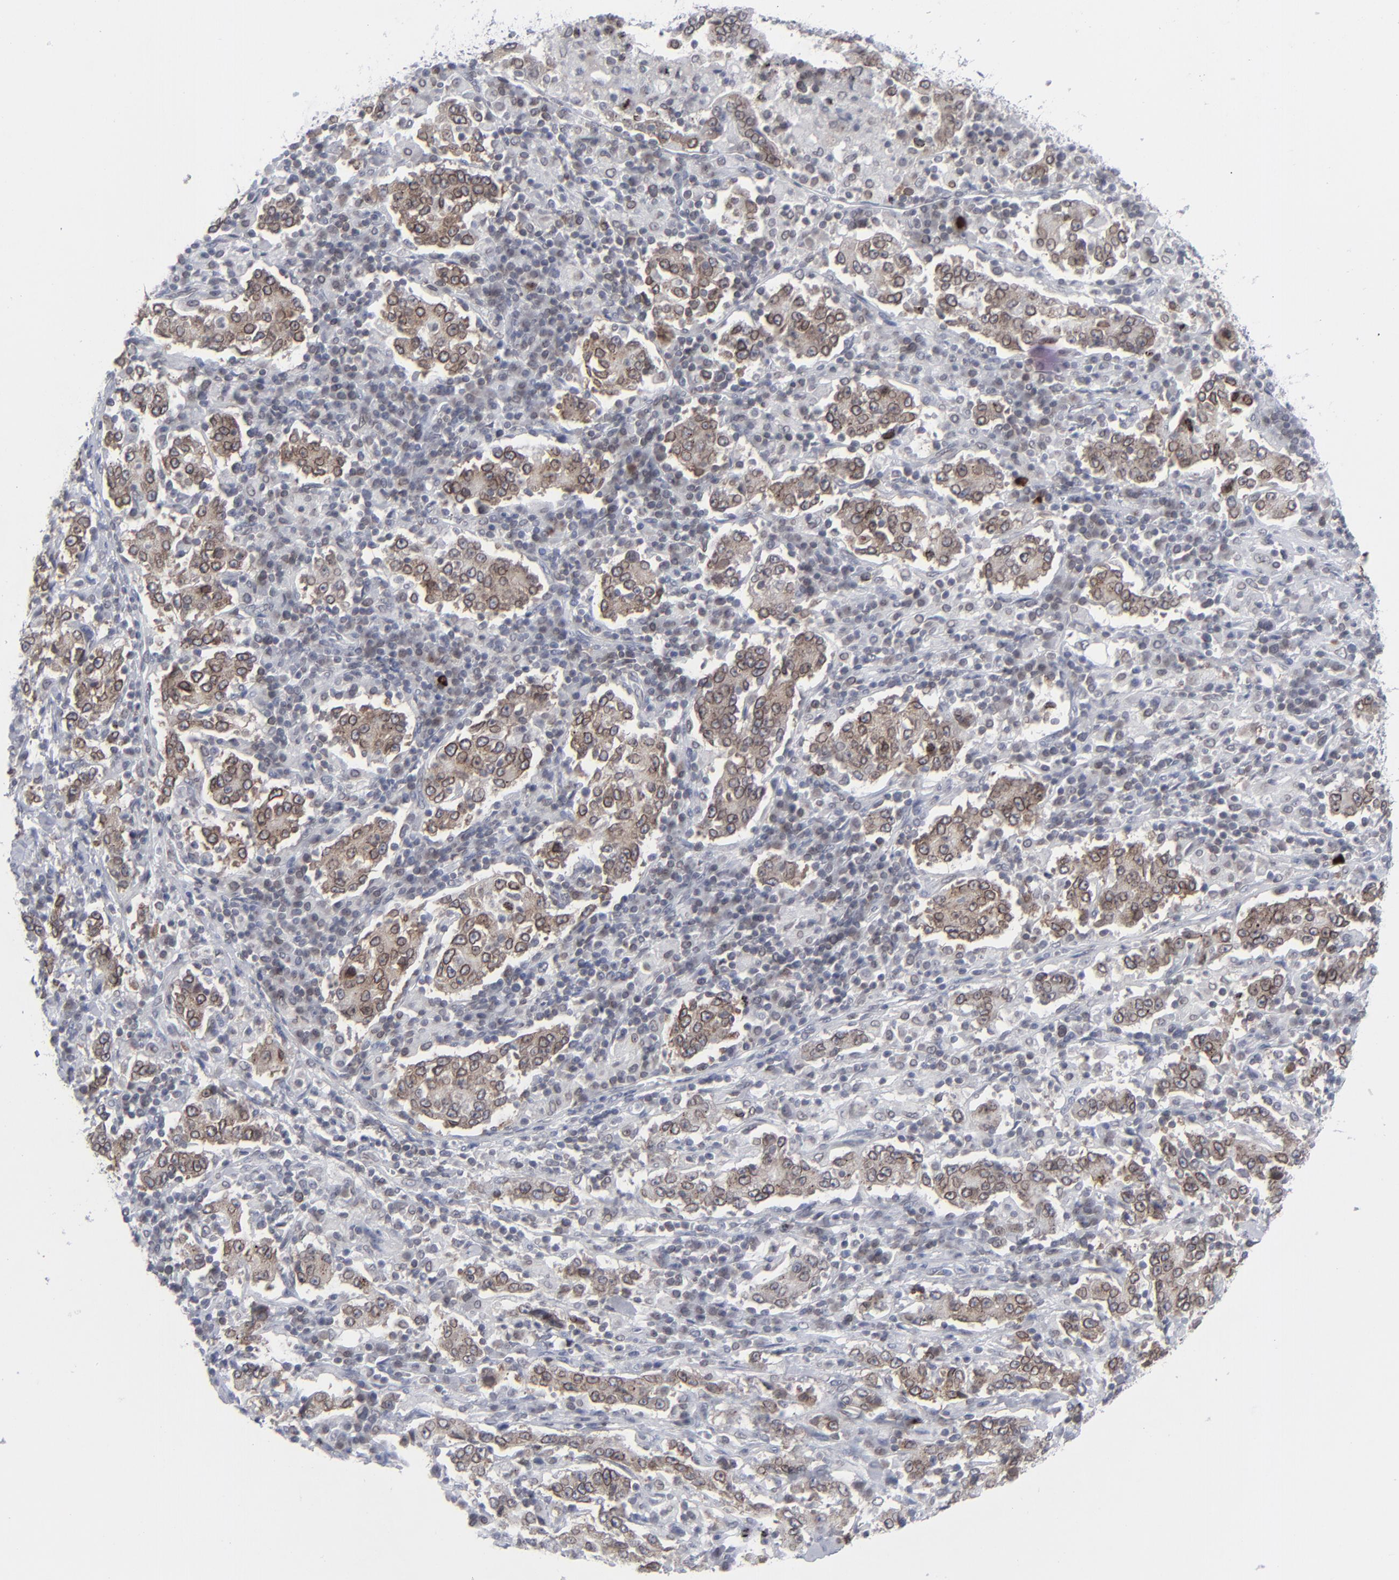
{"staining": {"intensity": "moderate", "quantity": "25%-75%", "location": "cytoplasmic/membranous,nuclear"}, "tissue": "stomach cancer", "cell_type": "Tumor cells", "image_type": "cancer", "snomed": [{"axis": "morphology", "description": "Normal tissue, NOS"}, {"axis": "morphology", "description": "Adenocarcinoma, NOS"}, {"axis": "topography", "description": "Stomach, upper"}, {"axis": "topography", "description": "Stomach"}], "caption": "A high-resolution micrograph shows IHC staining of stomach adenocarcinoma, which displays moderate cytoplasmic/membranous and nuclear staining in approximately 25%-75% of tumor cells.", "gene": "NUP88", "patient": {"sex": "male", "age": 59}}